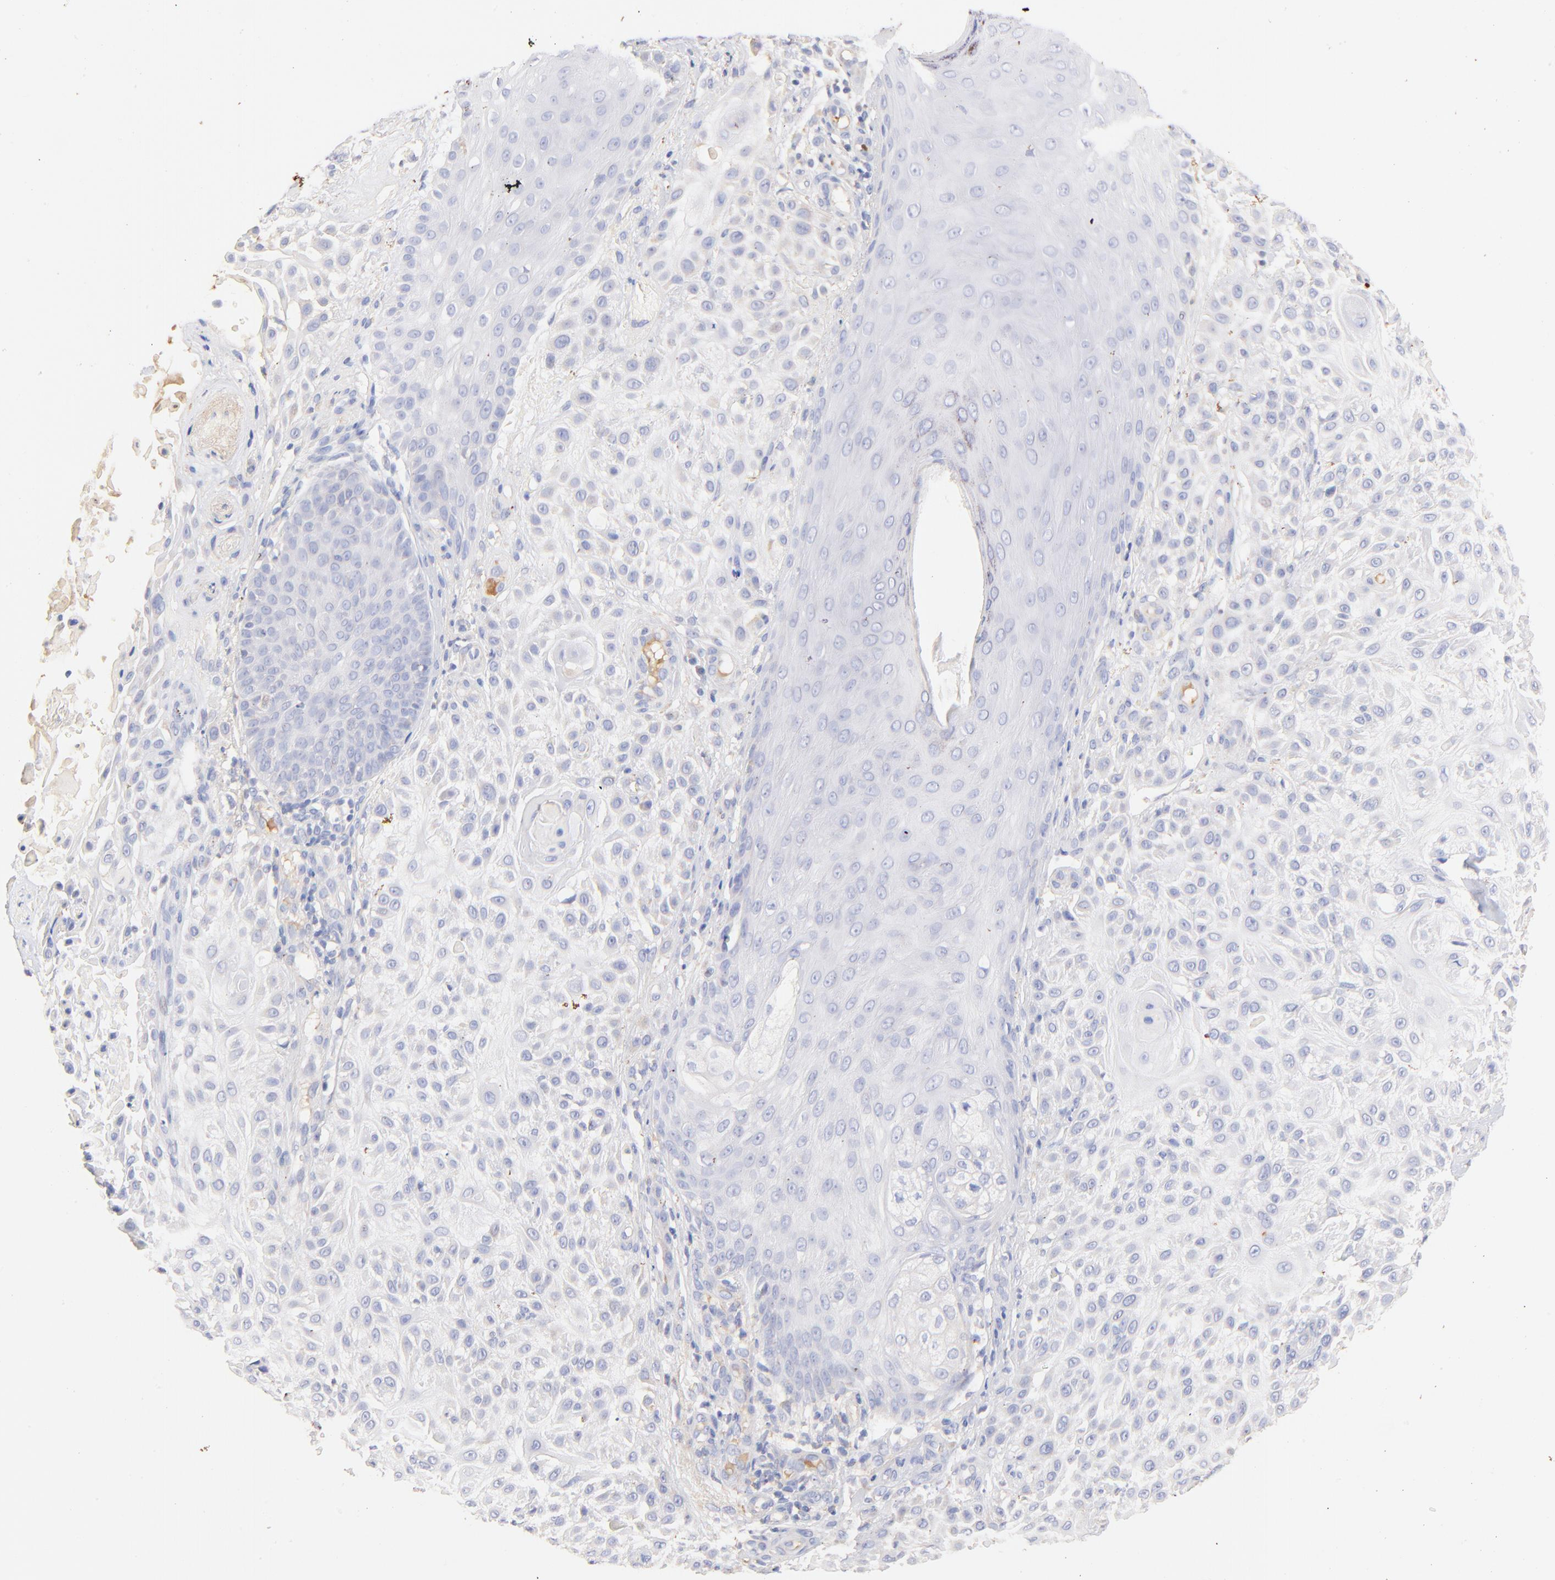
{"staining": {"intensity": "negative", "quantity": "none", "location": "none"}, "tissue": "skin cancer", "cell_type": "Tumor cells", "image_type": "cancer", "snomed": [{"axis": "morphology", "description": "Squamous cell carcinoma, NOS"}, {"axis": "topography", "description": "Skin"}], "caption": "Tumor cells are negative for brown protein staining in skin cancer. (Brightfield microscopy of DAB (3,3'-diaminobenzidine) immunohistochemistry at high magnification).", "gene": "IGLV7-43", "patient": {"sex": "female", "age": 42}}